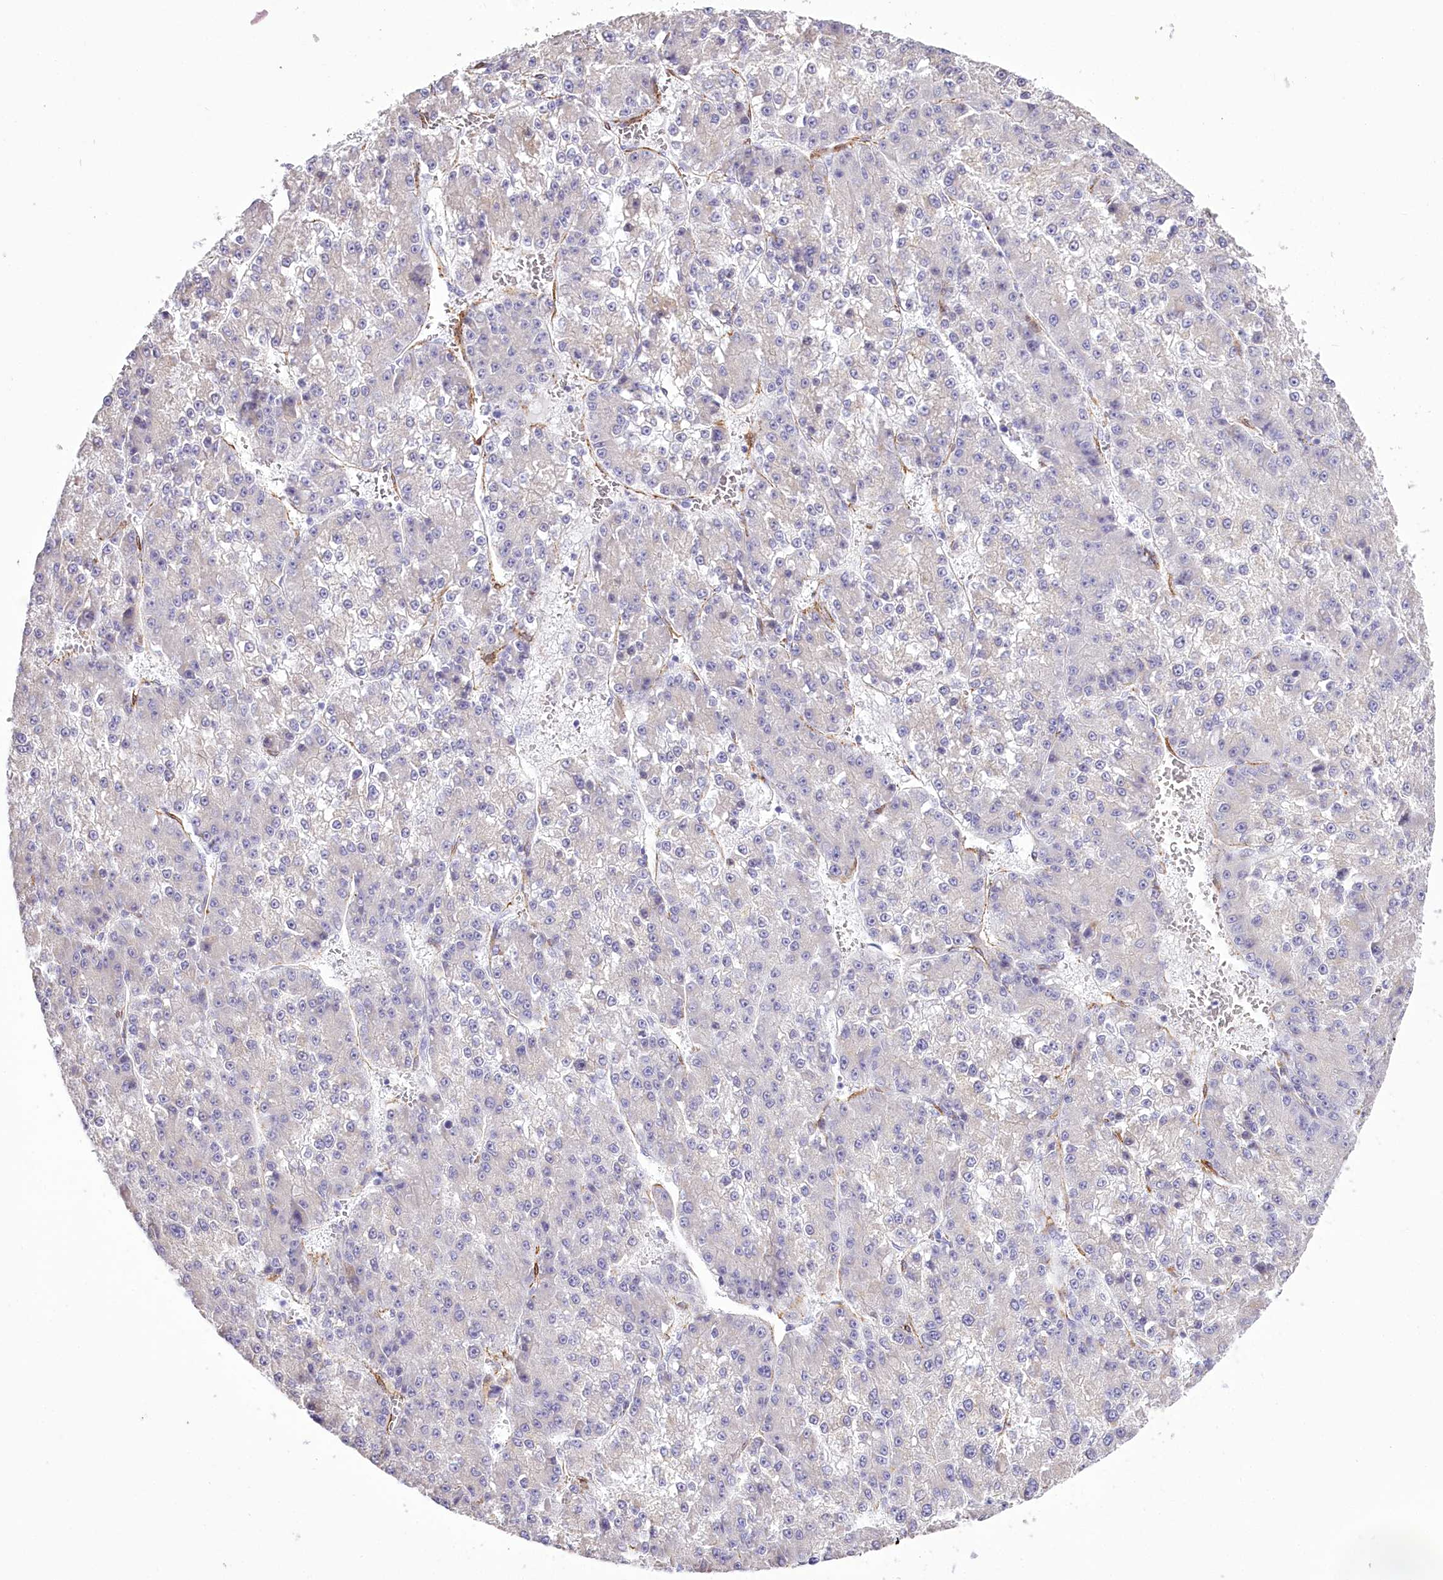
{"staining": {"intensity": "negative", "quantity": "none", "location": "none"}, "tissue": "liver cancer", "cell_type": "Tumor cells", "image_type": "cancer", "snomed": [{"axis": "morphology", "description": "Carcinoma, Hepatocellular, NOS"}, {"axis": "topography", "description": "Liver"}], "caption": "Immunohistochemistry (IHC) histopathology image of neoplastic tissue: human liver cancer stained with DAB reveals no significant protein staining in tumor cells.", "gene": "SYNPO2", "patient": {"sex": "female", "age": 73}}